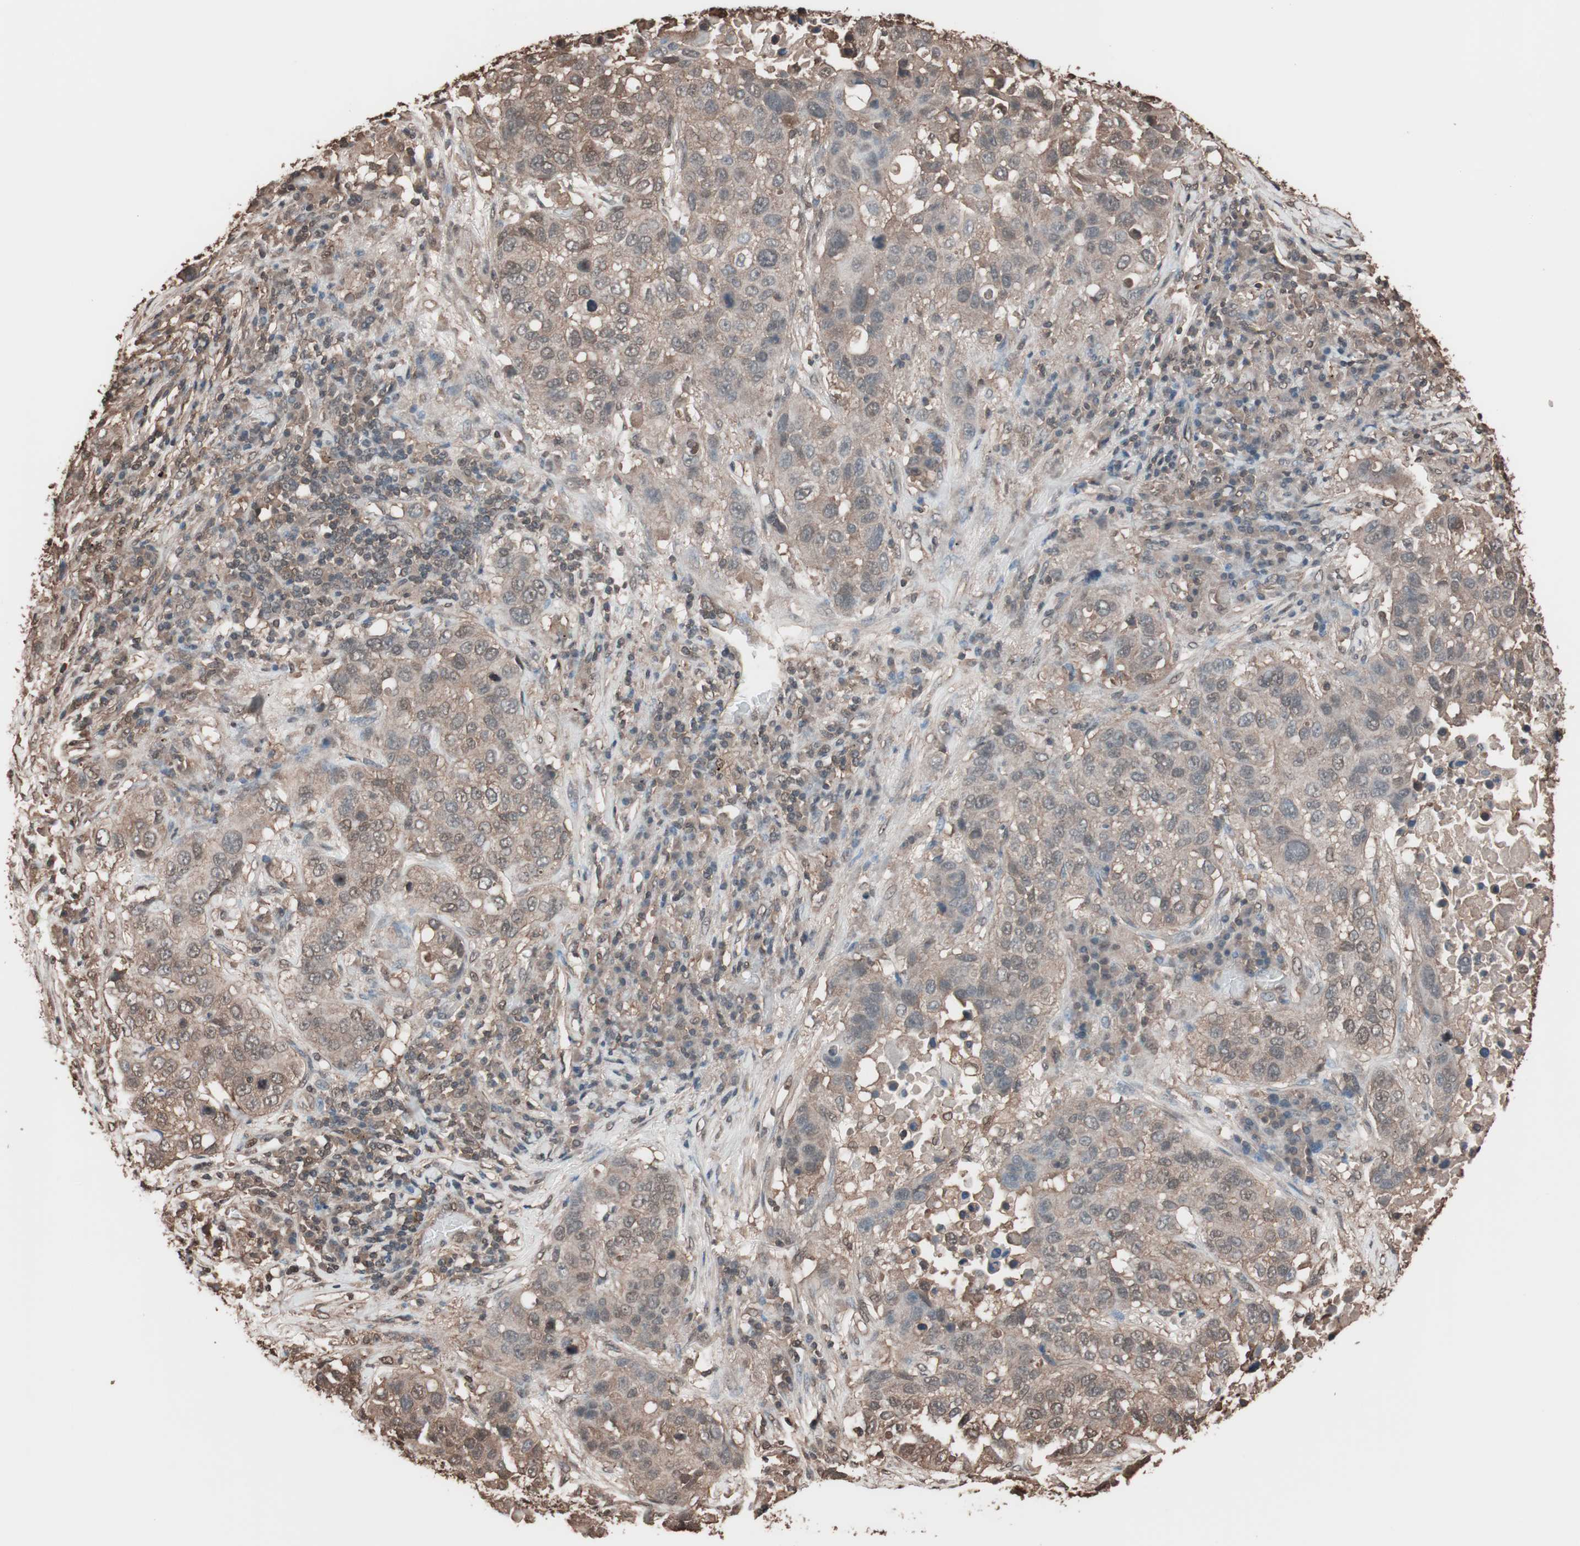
{"staining": {"intensity": "weak", "quantity": ">75%", "location": "cytoplasmic/membranous"}, "tissue": "lung cancer", "cell_type": "Tumor cells", "image_type": "cancer", "snomed": [{"axis": "morphology", "description": "Squamous cell carcinoma, NOS"}, {"axis": "topography", "description": "Lung"}], "caption": "This is a photomicrograph of IHC staining of lung cancer, which shows weak staining in the cytoplasmic/membranous of tumor cells.", "gene": "CALM2", "patient": {"sex": "male", "age": 57}}